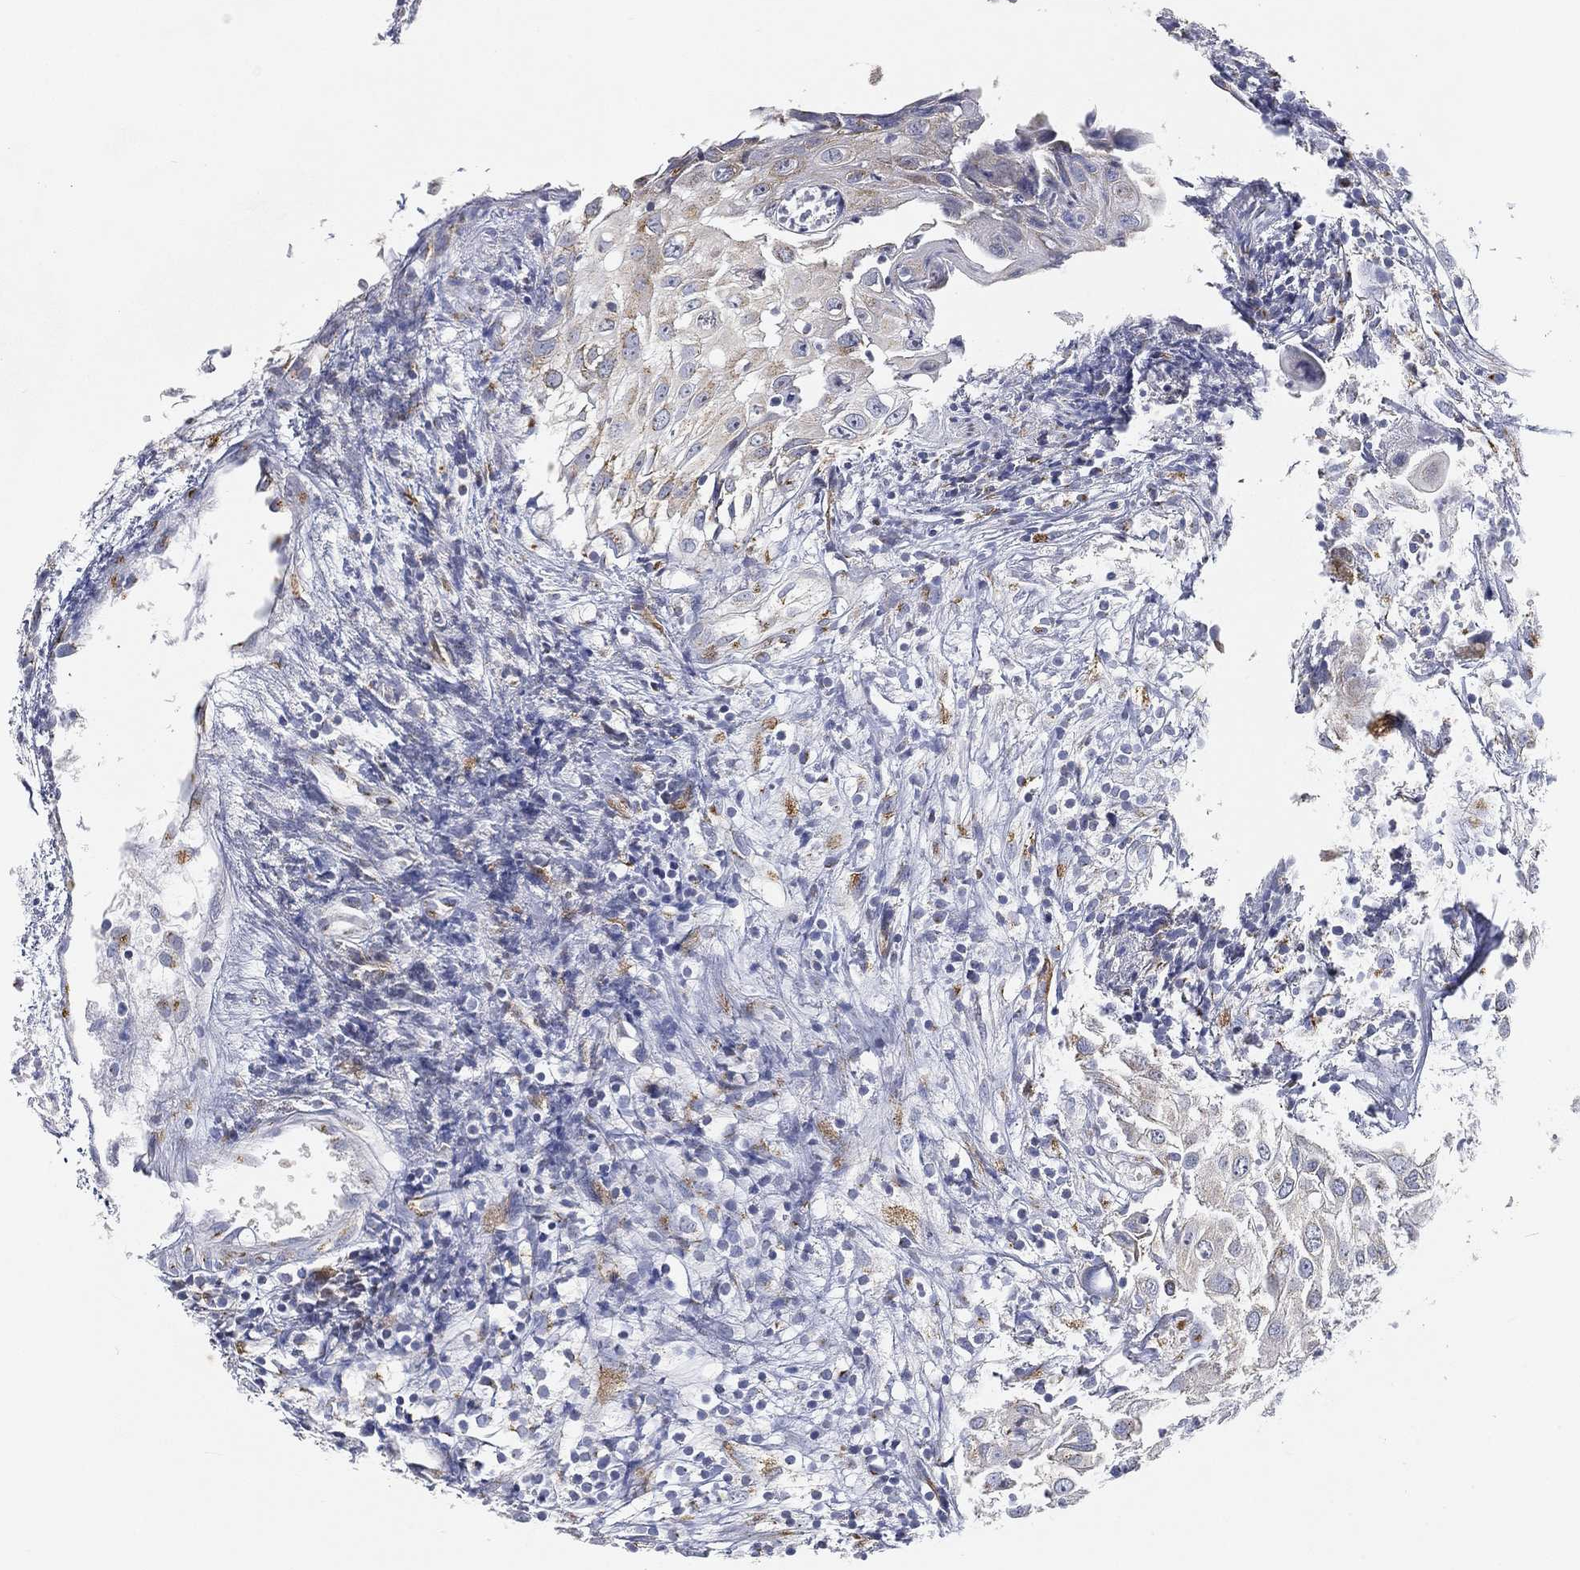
{"staining": {"intensity": "moderate", "quantity": "<25%", "location": "cytoplasmic/membranous"}, "tissue": "urothelial cancer", "cell_type": "Tumor cells", "image_type": "cancer", "snomed": [{"axis": "morphology", "description": "Urothelial carcinoma, High grade"}, {"axis": "topography", "description": "Urinary bladder"}], "caption": "A high-resolution photomicrograph shows immunohistochemistry (IHC) staining of high-grade urothelial carcinoma, which reveals moderate cytoplasmic/membranous staining in about <25% of tumor cells.", "gene": "TICAM1", "patient": {"sex": "female", "age": 79}}